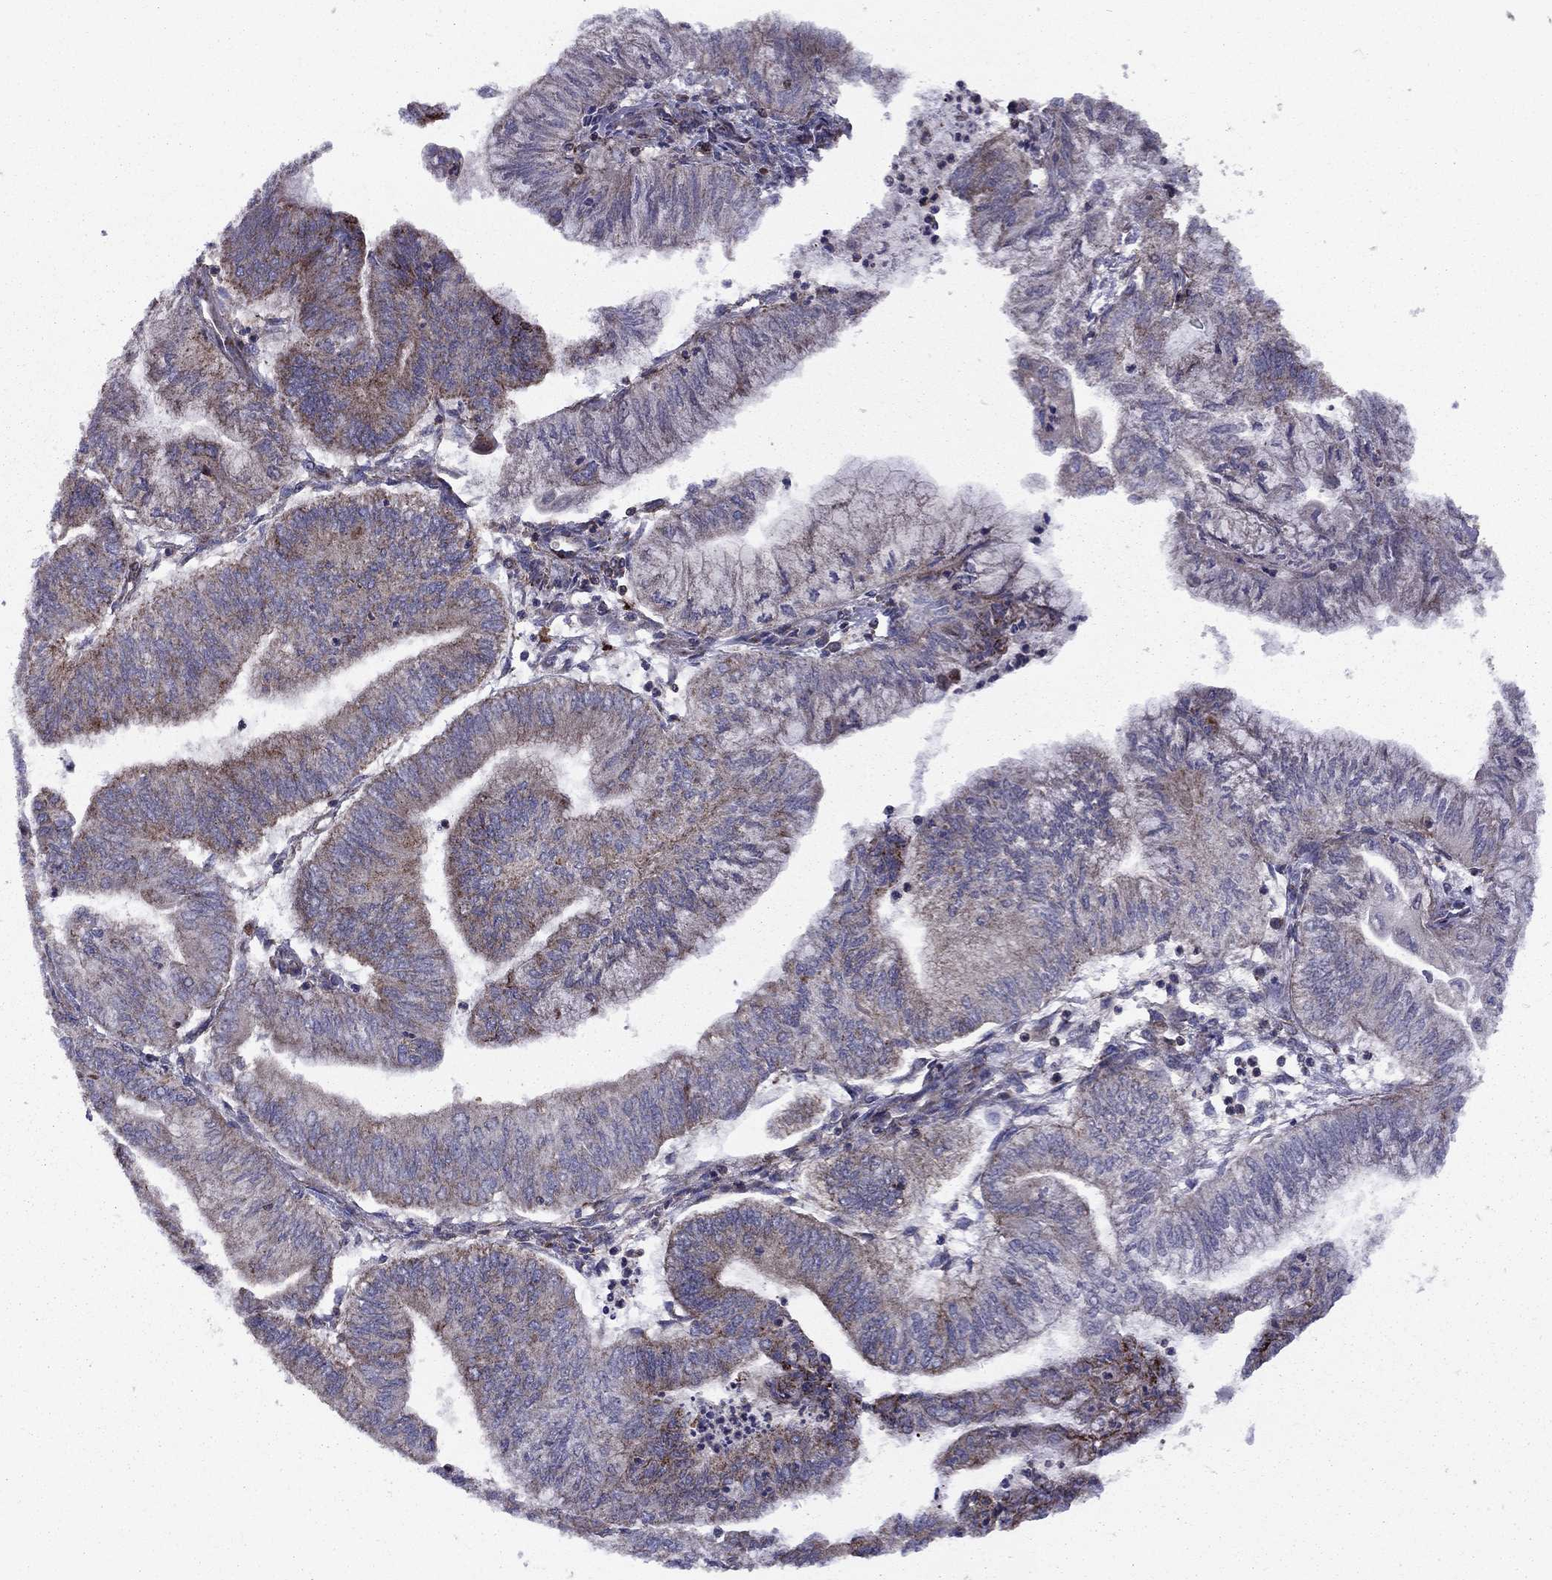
{"staining": {"intensity": "moderate", "quantity": "<25%", "location": "cytoplasmic/membranous"}, "tissue": "endometrial cancer", "cell_type": "Tumor cells", "image_type": "cancer", "snomed": [{"axis": "morphology", "description": "Adenocarcinoma, NOS"}, {"axis": "topography", "description": "Endometrium"}], "caption": "Immunohistochemical staining of human adenocarcinoma (endometrial) demonstrates low levels of moderate cytoplasmic/membranous positivity in approximately <25% of tumor cells.", "gene": "ALG6", "patient": {"sex": "female", "age": 59}}